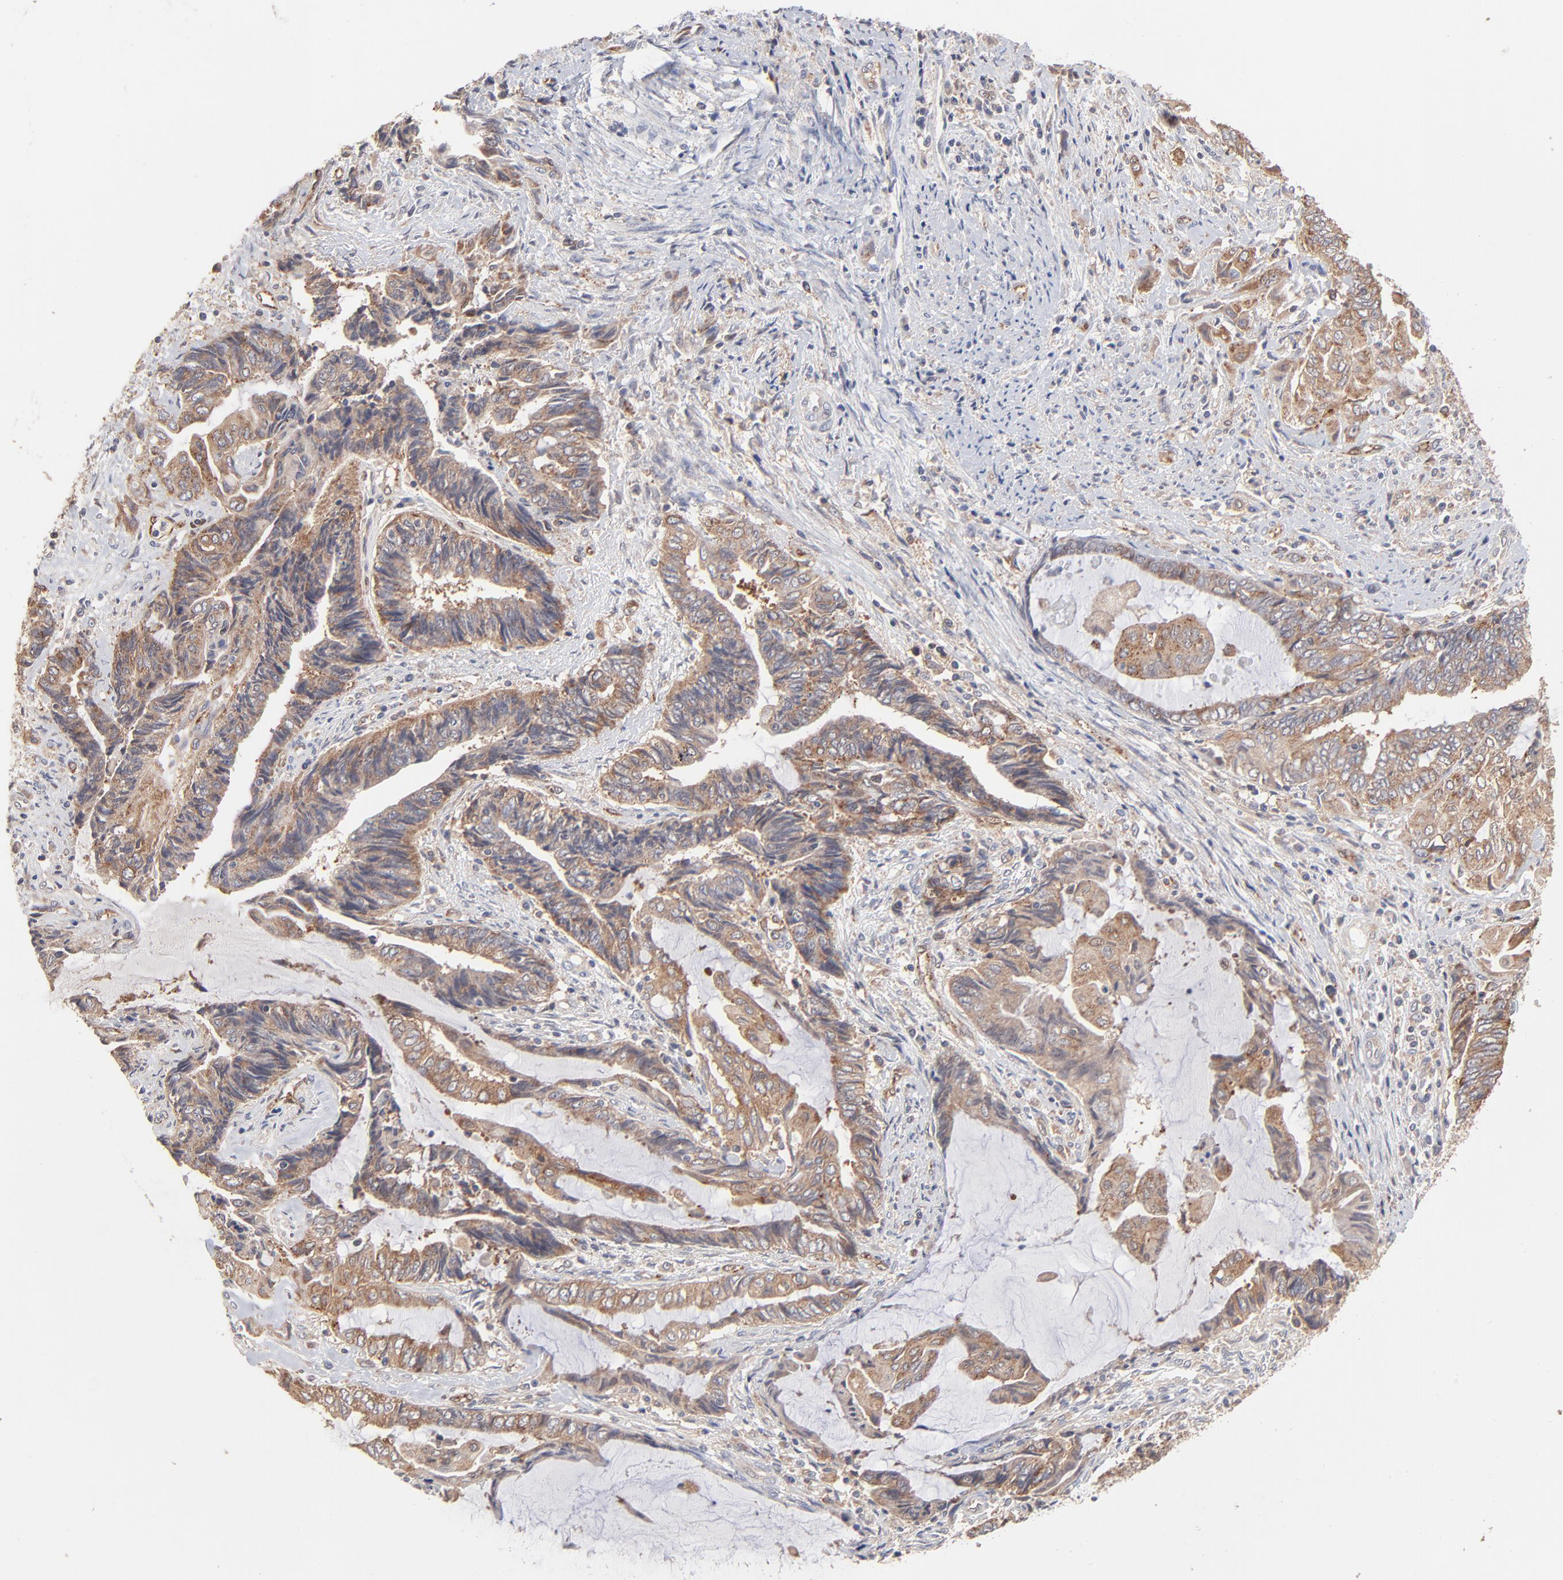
{"staining": {"intensity": "moderate", "quantity": ">75%", "location": "cytoplasmic/membranous"}, "tissue": "endometrial cancer", "cell_type": "Tumor cells", "image_type": "cancer", "snomed": [{"axis": "morphology", "description": "Adenocarcinoma, NOS"}, {"axis": "topography", "description": "Uterus"}, {"axis": "topography", "description": "Endometrium"}], "caption": "Protein staining demonstrates moderate cytoplasmic/membranous positivity in approximately >75% of tumor cells in endometrial adenocarcinoma.", "gene": "IVNS1ABP", "patient": {"sex": "female", "age": 70}}